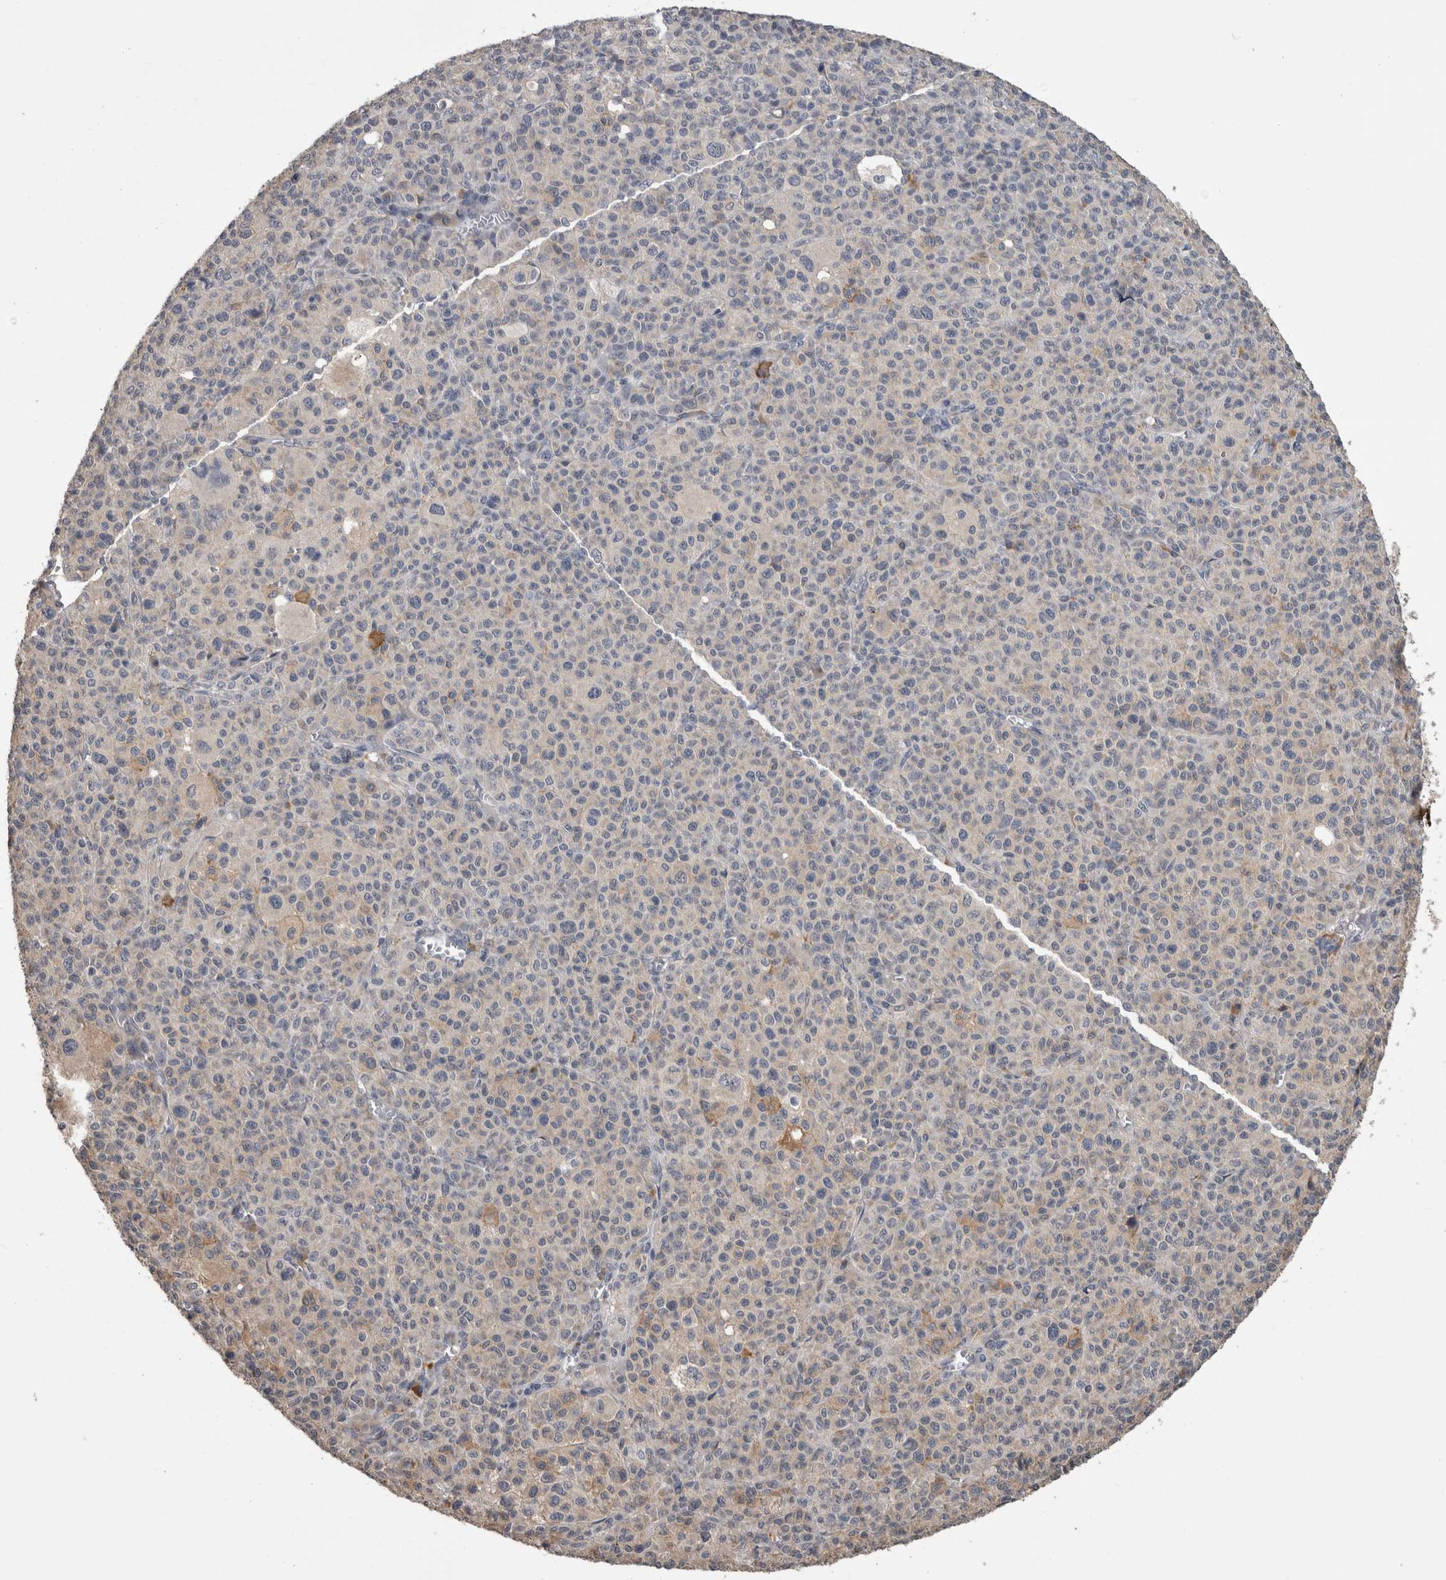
{"staining": {"intensity": "negative", "quantity": "none", "location": "none"}, "tissue": "melanoma", "cell_type": "Tumor cells", "image_type": "cancer", "snomed": [{"axis": "morphology", "description": "Malignant melanoma, Metastatic site"}, {"axis": "topography", "description": "Skin"}], "caption": "Immunohistochemical staining of human malignant melanoma (metastatic site) exhibits no significant expression in tumor cells.", "gene": "ANXA13", "patient": {"sex": "female", "age": 74}}